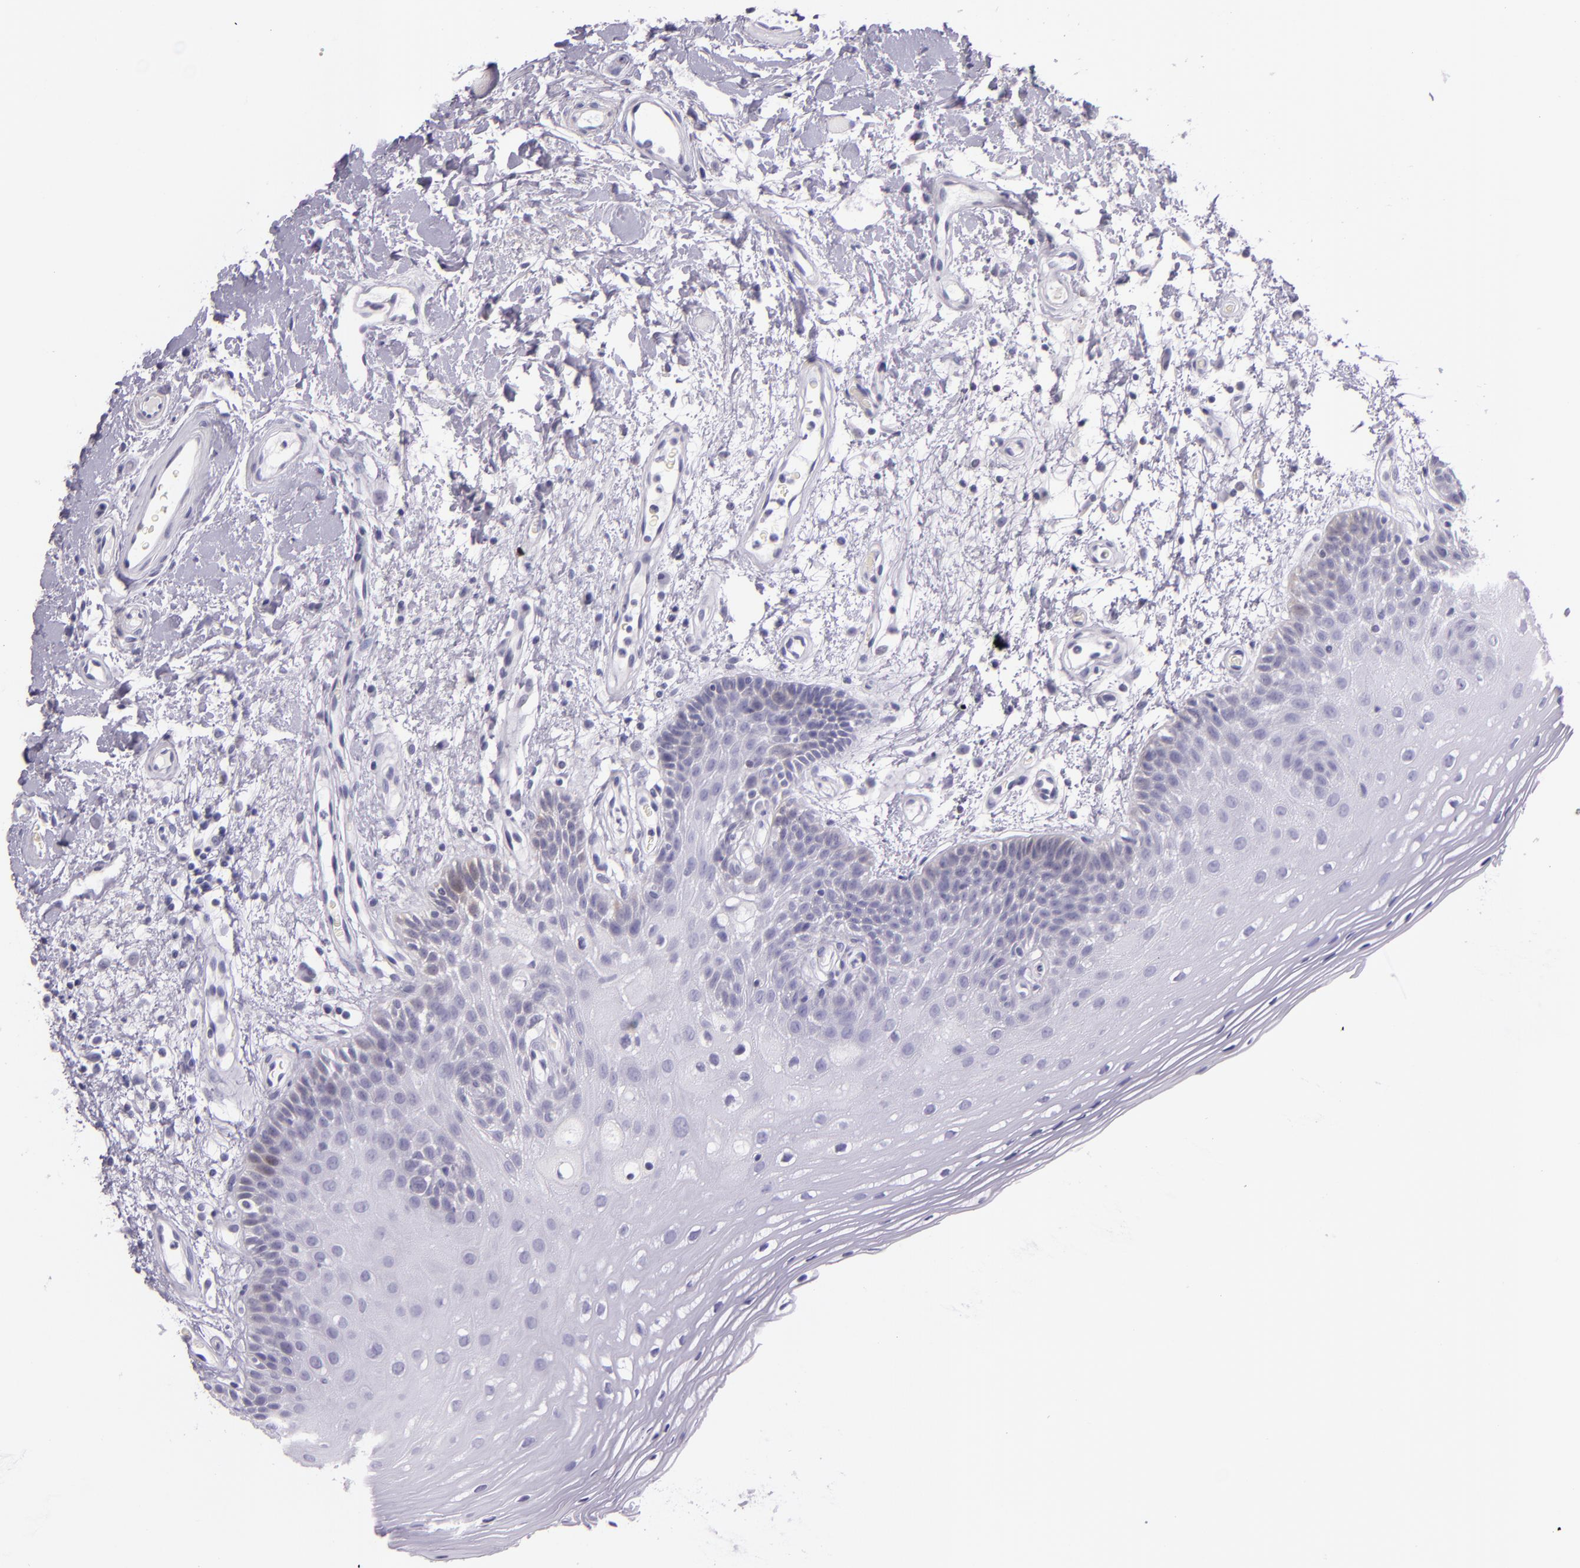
{"staining": {"intensity": "negative", "quantity": "none", "location": "none"}, "tissue": "oral mucosa", "cell_type": "Squamous epithelial cells", "image_type": "normal", "snomed": [{"axis": "morphology", "description": "Normal tissue, NOS"}, {"axis": "morphology", "description": "Squamous cell carcinoma, NOS"}, {"axis": "topography", "description": "Skeletal muscle"}, {"axis": "topography", "description": "Oral tissue"}, {"axis": "topography", "description": "Head-Neck"}], "caption": "Image shows no significant protein expression in squamous epithelial cells of benign oral mucosa. The staining was performed using DAB to visualize the protein expression in brown, while the nuclei were stained in blue with hematoxylin (Magnification: 20x).", "gene": "HSP90AA1", "patient": {"sex": "male", "age": 71}}